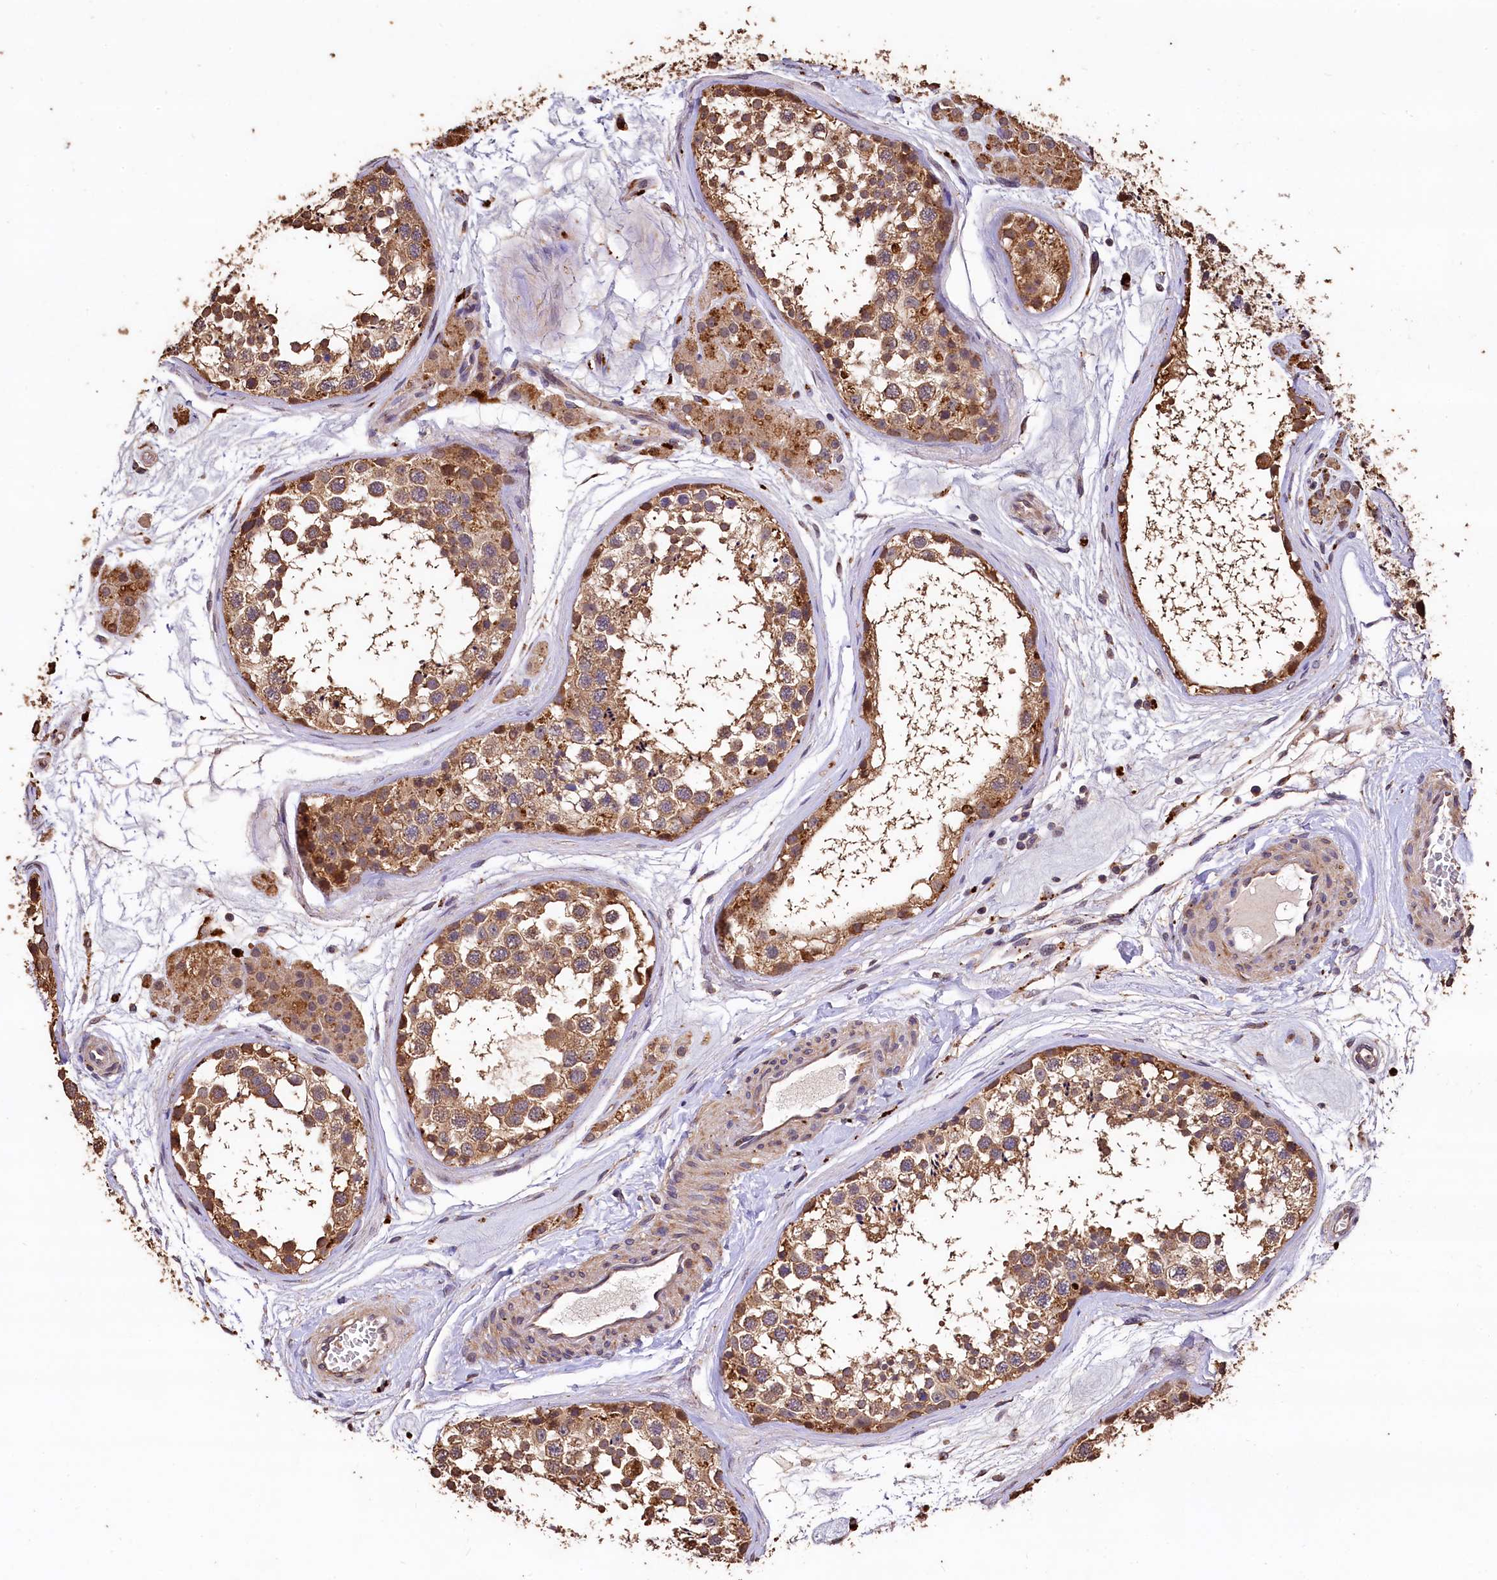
{"staining": {"intensity": "moderate", "quantity": ">75%", "location": "cytoplasmic/membranous"}, "tissue": "testis", "cell_type": "Cells in seminiferous ducts", "image_type": "normal", "snomed": [{"axis": "morphology", "description": "Normal tissue, NOS"}, {"axis": "topography", "description": "Testis"}], "caption": "The immunohistochemical stain labels moderate cytoplasmic/membranous staining in cells in seminiferous ducts of benign testis. Using DAB (brown) and hematoxylin (blue) stains, captured at high magnification using brightfield microscopy.", "gene": "LSM4", "patient": {"sex": "male", "age": 56}}